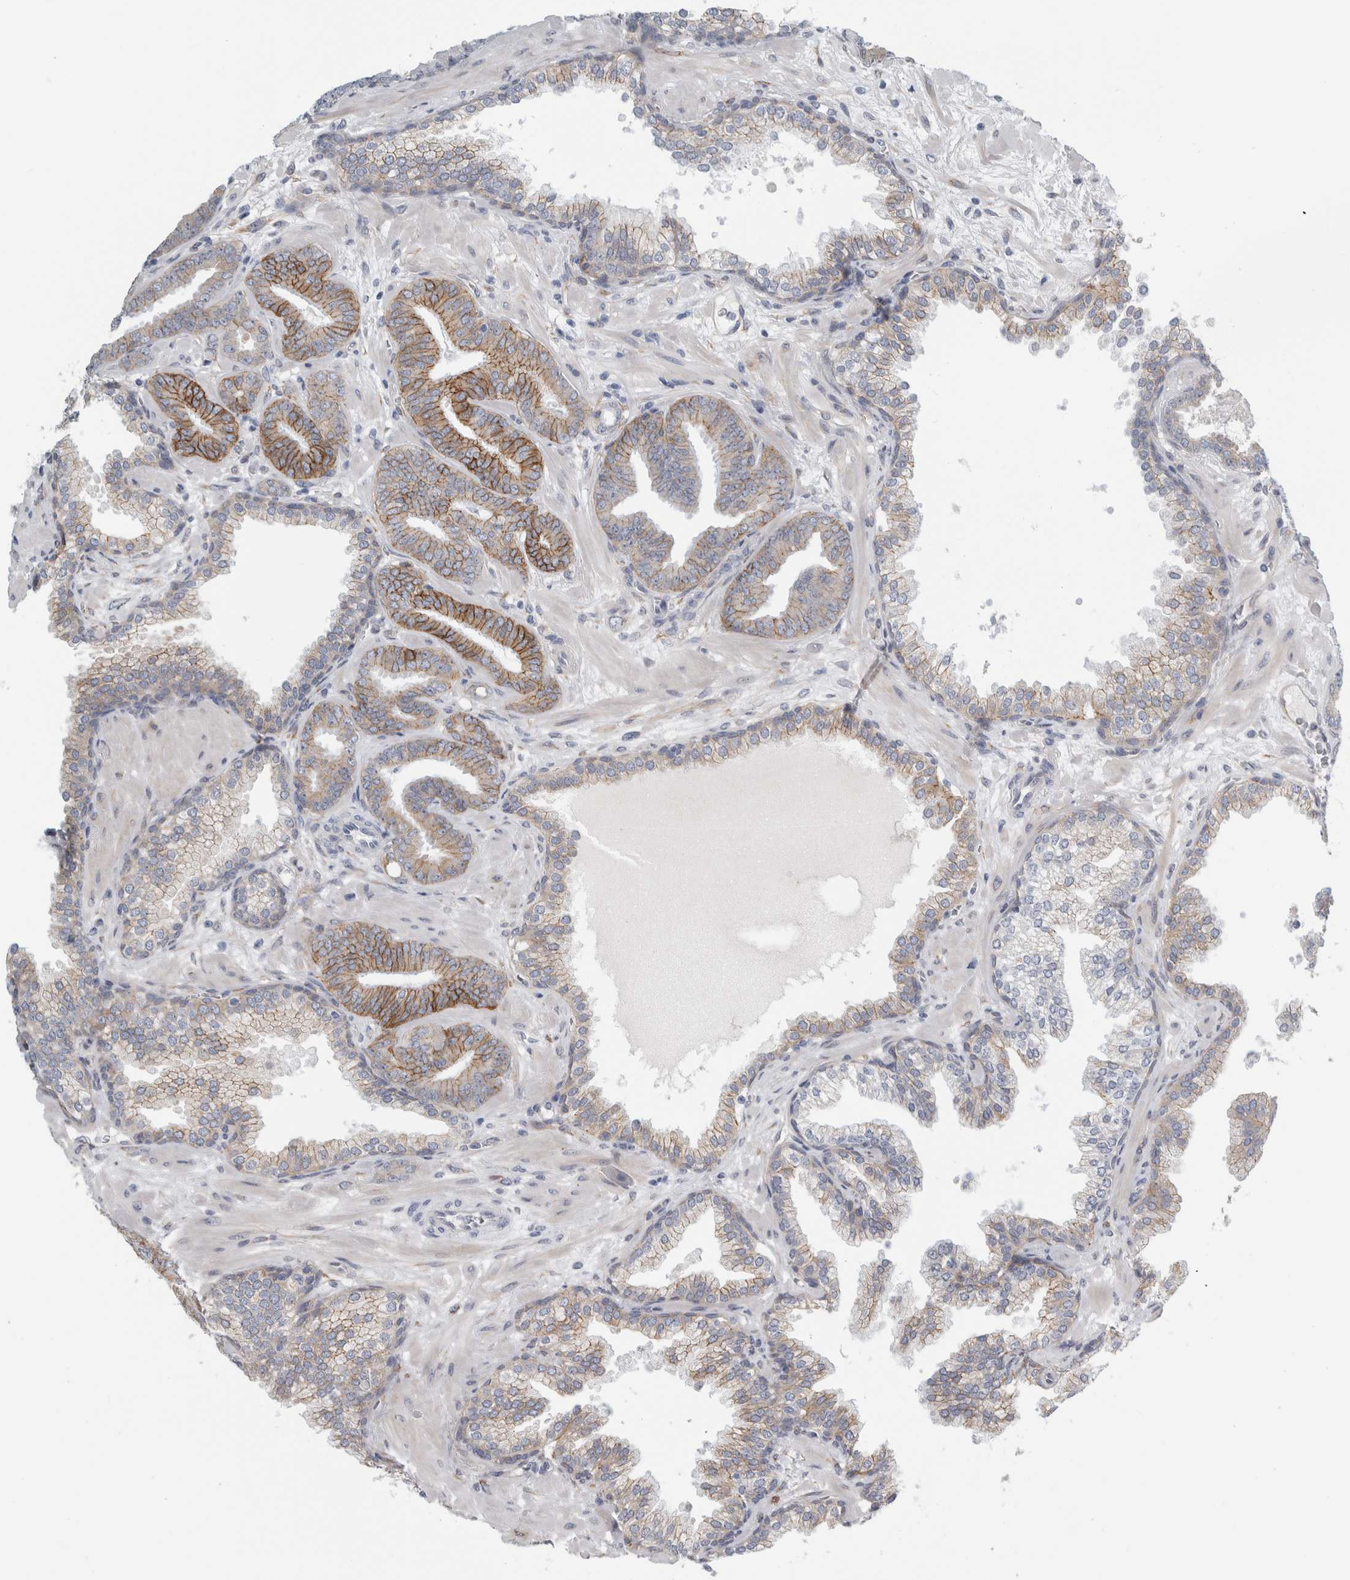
{"staining": {"intensity": "moderate", "quantity": "25%-75%", "location": "cytoplasmic/membranous"}, "tissue": "prostate cancer", "cell_type": "Tumor cells", "image_type": "cancer", "snomed": [{"axis": "morphology", "description": "Adenocarcinoma, Low grade"}, {"axis": "topography", "description": "Prostate"}], "caption": "IHC micrograph of human prostate cancer stained for a protein (brown), which displays medium levels of moderate cytoplasmic/membranous staining in approximately 25%-75% of tumor cells.", "gene": "B3GNT3", "patient": {"sex": "male", "age": 62}}